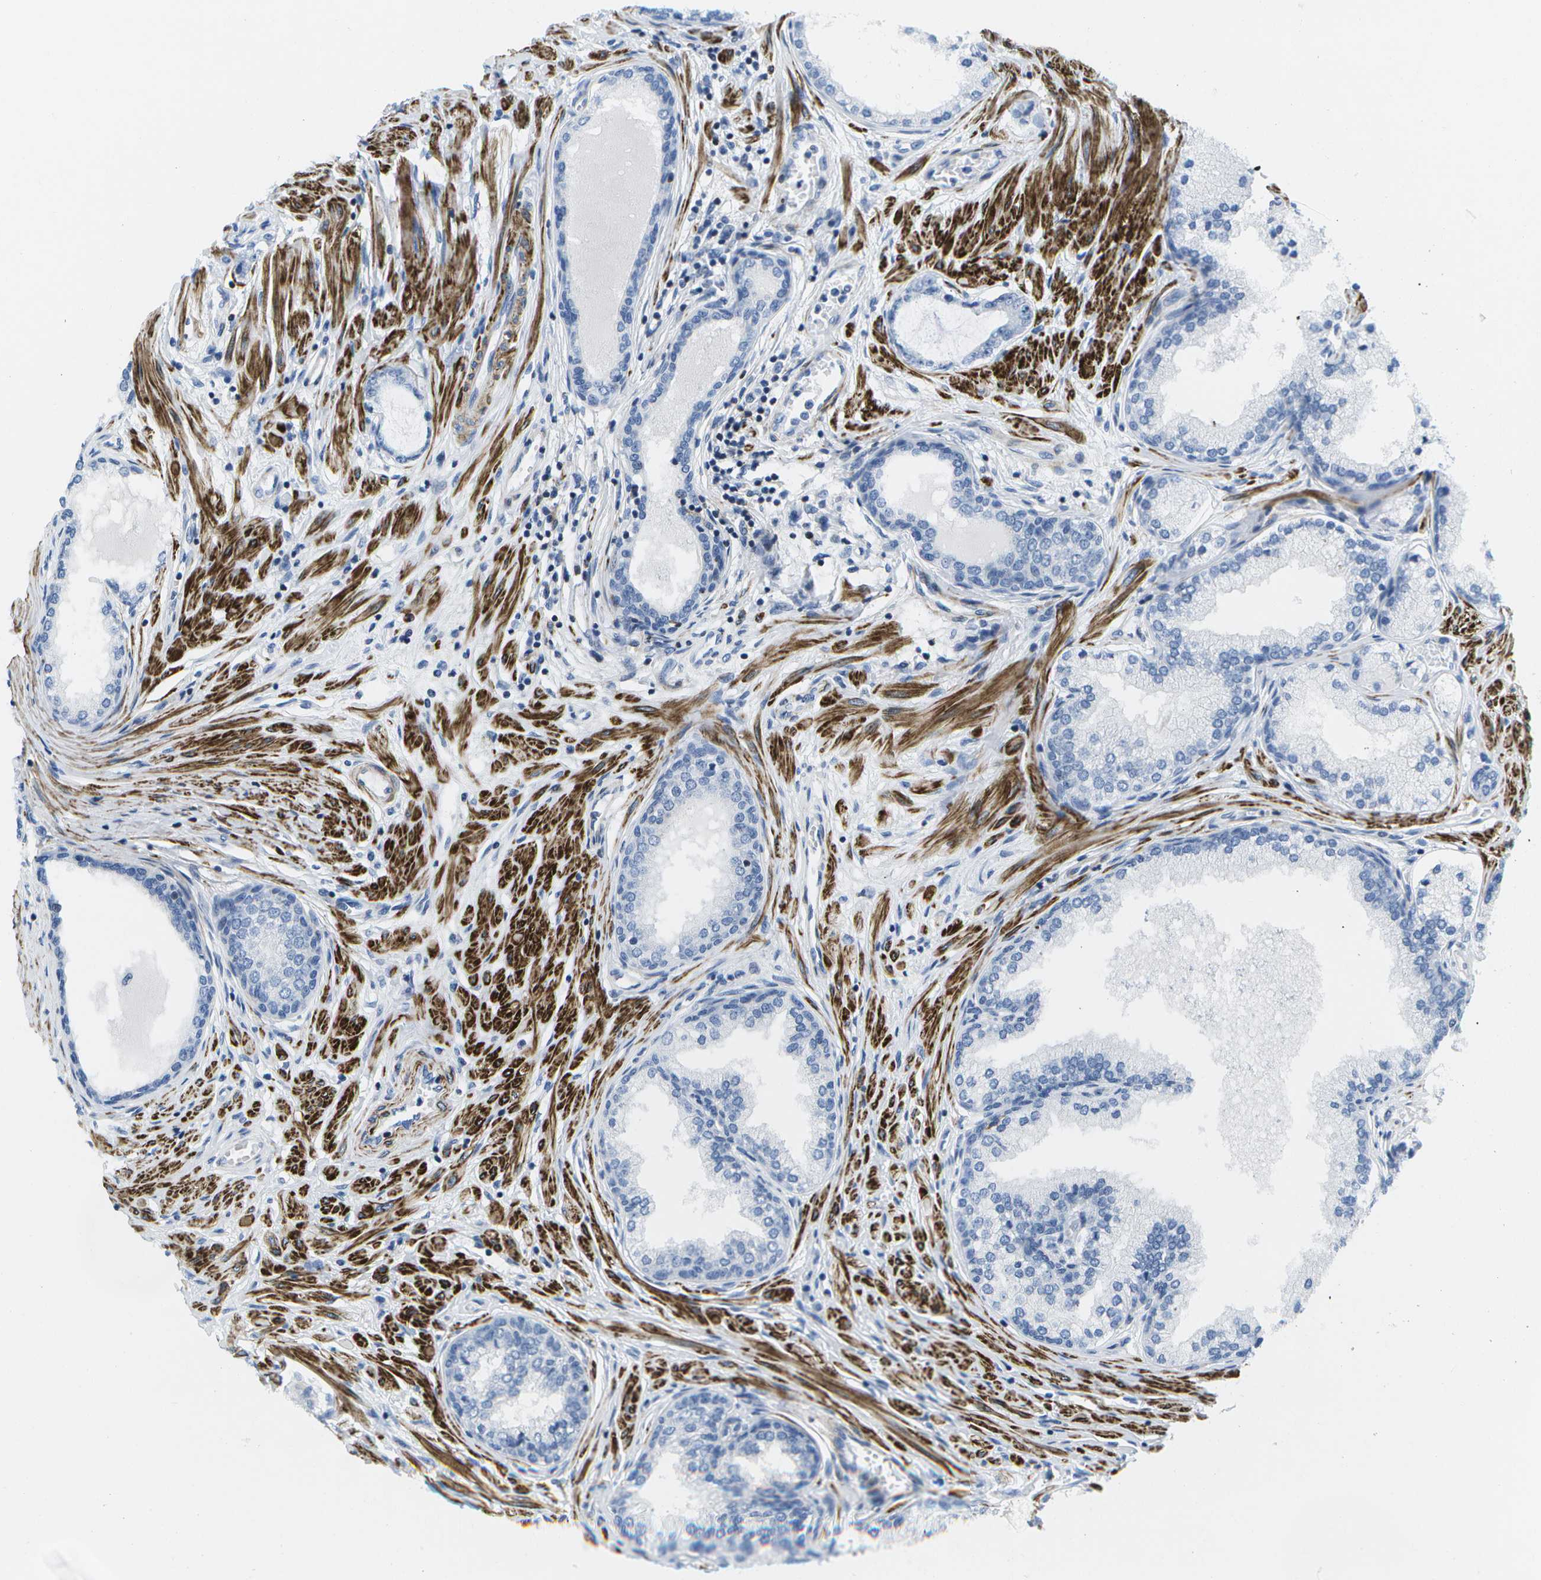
{"staining": {"intensity": "negative", "quantity": "none", "location": "none"}, "tissue": "prostate cancer", "cell_type": "Tumor cells", "image_type": "cancer", "snomed": [{"axis": "morphology", "description": "Adenocarcinoma, Low grade"}, {"axis": "topography", "description": "Prostate"}], "caption": "Micrograph shows no protein staining in tumor cells of prostate cancer tissue. (Brightfield microscopy of DAB IHC at high magnification).", "gene": "ADGRG6", "patient": {"sex": "male", "age": 63}}